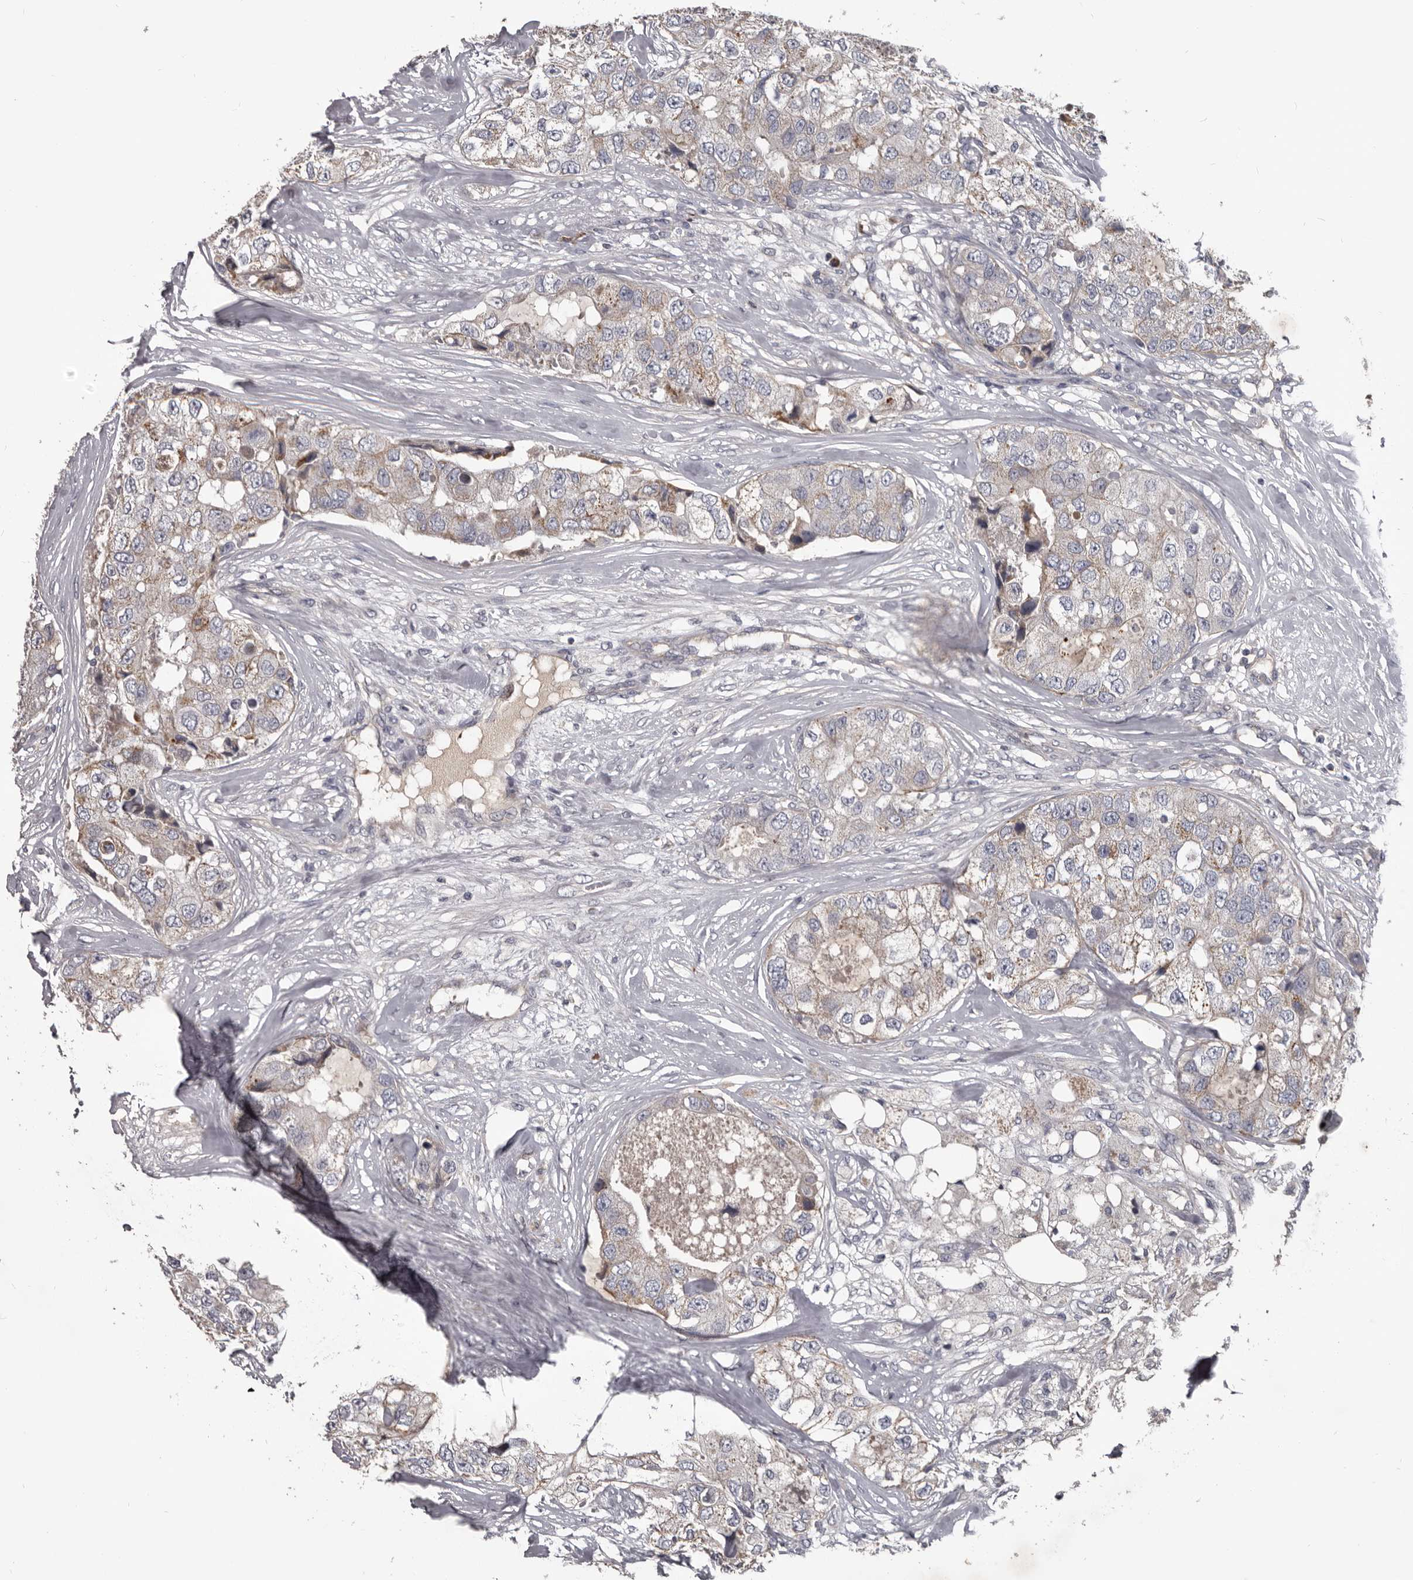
{"staining": {"intensity": "weak", "quantity": "<25%", "location": "cytoplasmic/membranous"}, "tissue": "breast cancer", "cell_type": "Tumor cells", "image_type": "cancer", "snomed": [{"axis": "morphology", "description": "Duct carcinoma"}, {"axis": "topography", "description": "Breast"}], "caption": "Protein analysis of breast cancer (invasive ductal carcinoma) exhibits no significant positivity in tumor cells.", "gene": "ALDH5A1", "patient": {"sex": "female", "age": 62}}